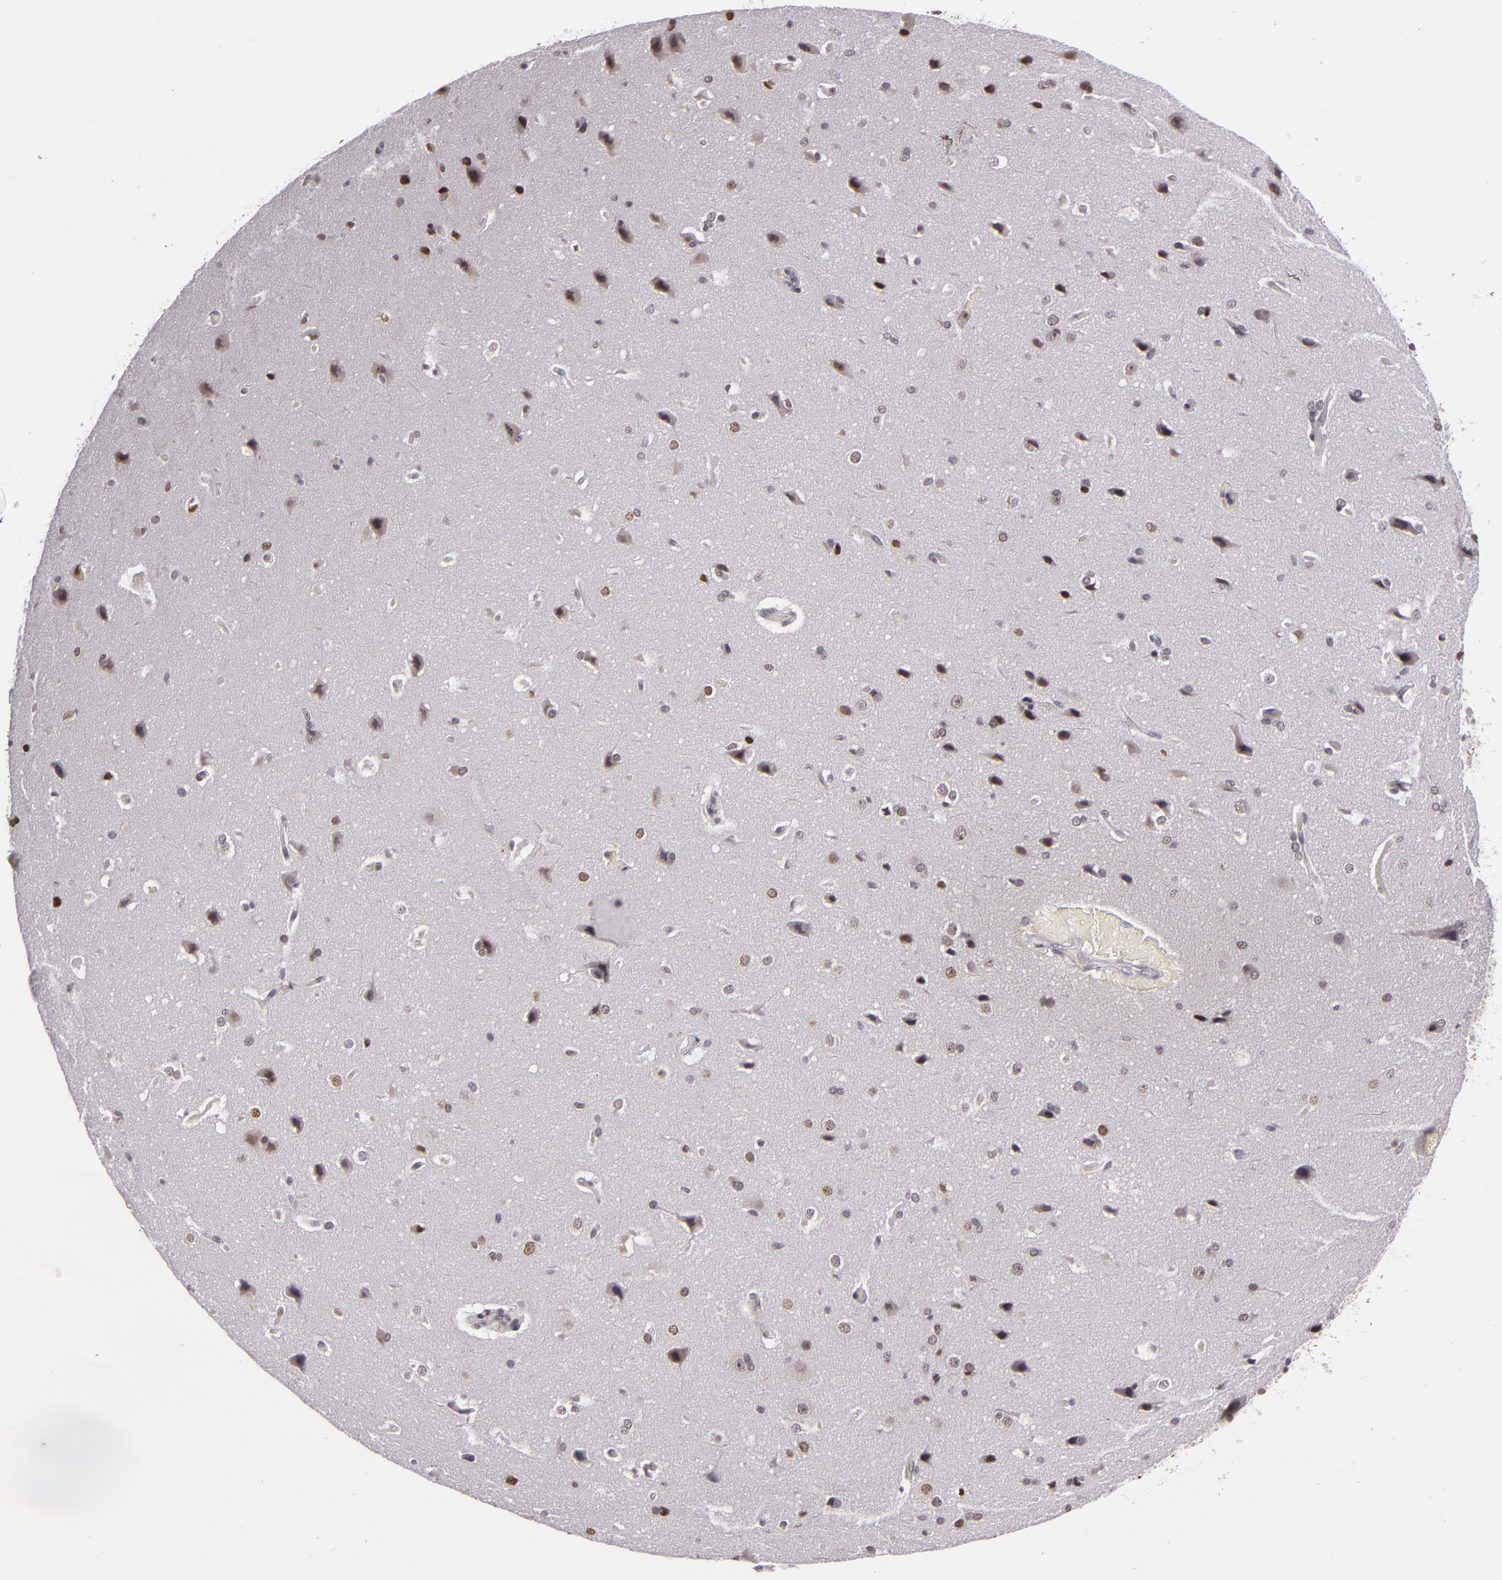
{"staining": {"intensity": "weak", "quantity": "<25%", "location": "nuclear"}, "tissue": "cerebral cortex", "cell_type": "Endothelial cells", "image_type": "normal", "snomed": [{"axis": "morphology", "description": "Normal tissue, NOS"}, {"axis": "topography", "description": "Cerebral cortex"}], "caption": "IHC micrograph of benign cerebral cortex stained for a protein (brown), which demonstrates no positivity in endothelial cells.", "gene": "RRP7A", "patient": {"sex": "female", "age": 45}}